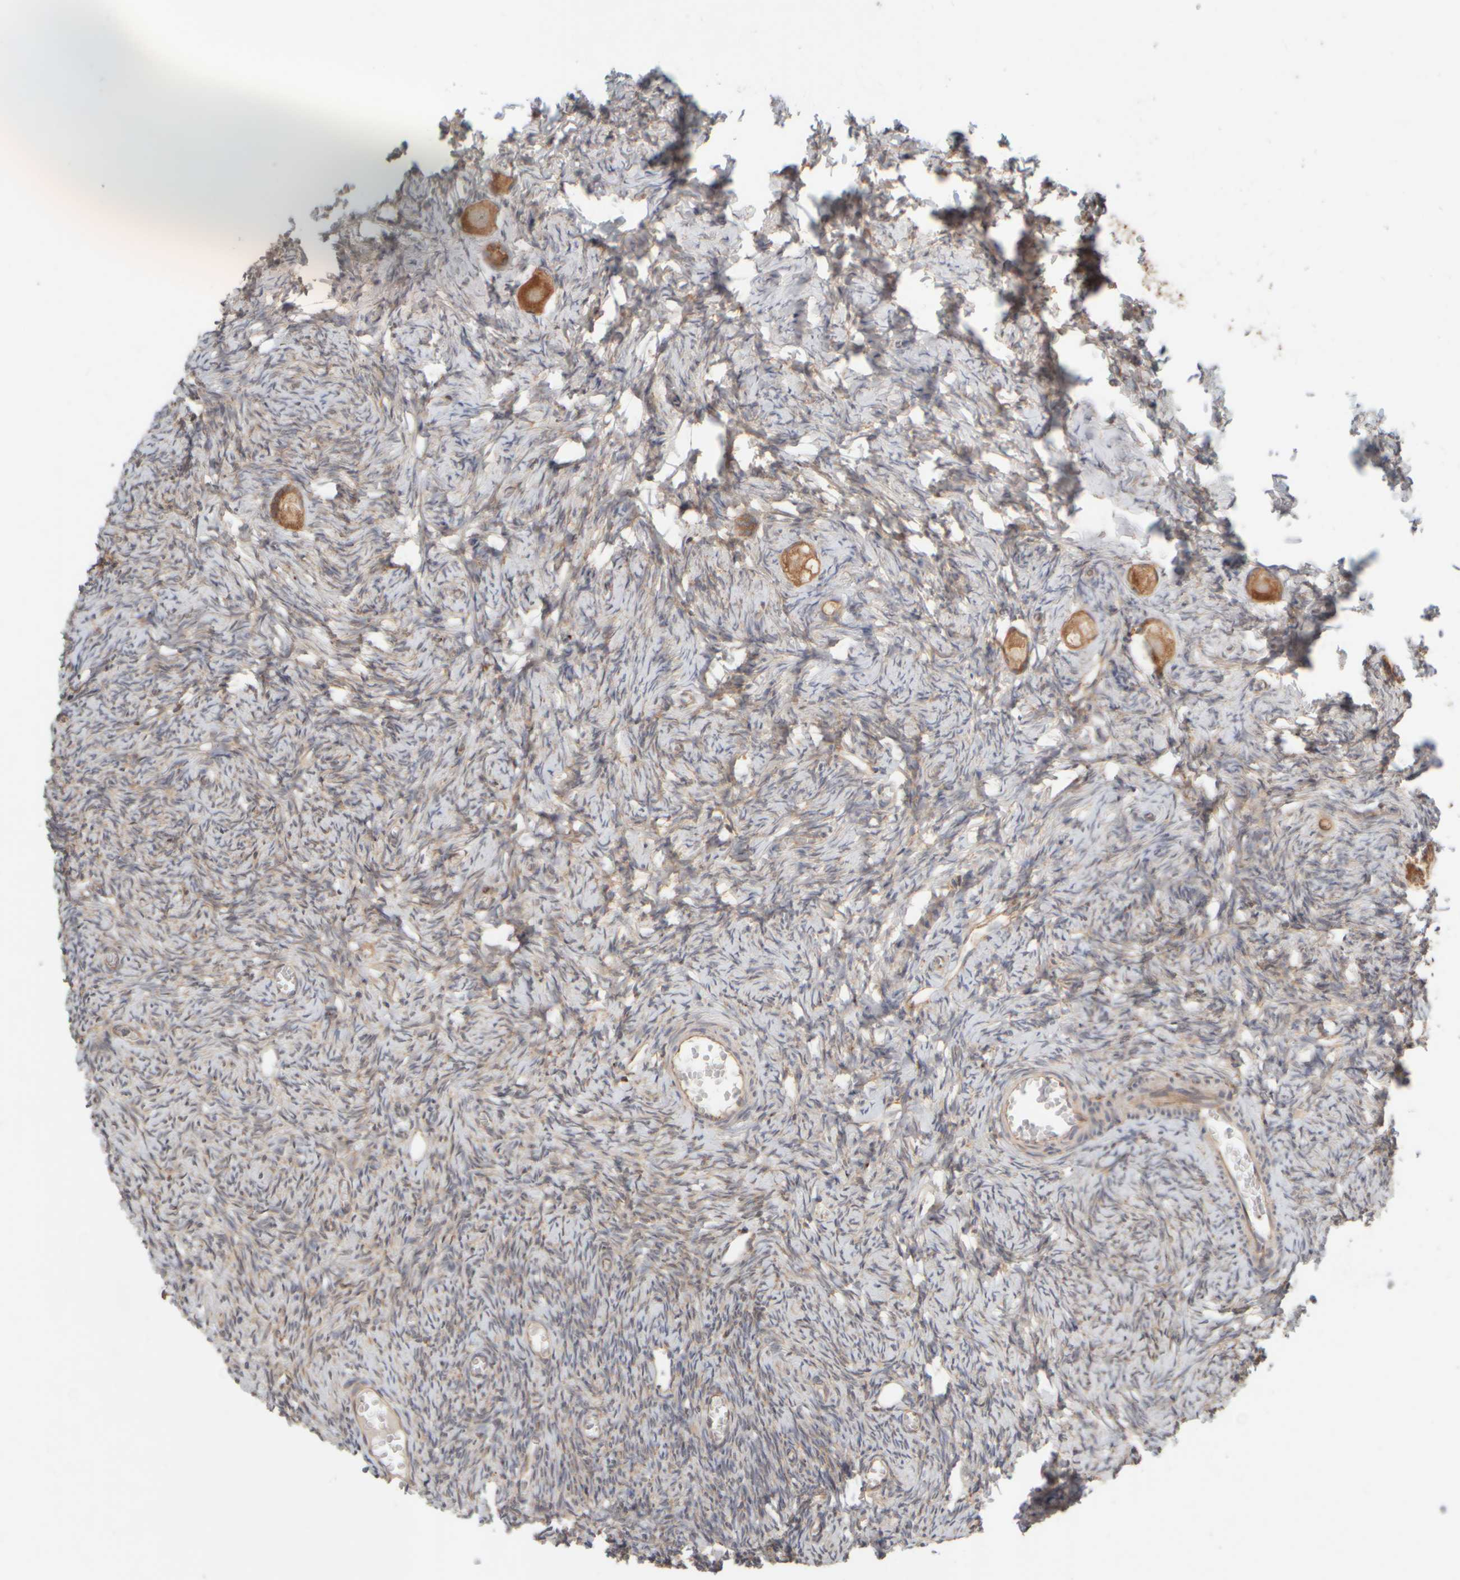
{"staining": {"intensity": "moderate", "quantity": ">75%", "location": "cytoplasmic/membranous"}, "tissue": "ovary", "cell_type": "Follicle cells", "image_type": "normal", "snomed": [{"axis": "morphology", "description": "Normal tissue, NOS"}, {"axis": "topography", "description": "Ovary"}], "caption": "Immunohistochemical staining of benign human ovary displays medium levels of moderate cytoplasmic/membranous positivity in about >75% of follicle cells.", "gene": "EIF2B3", "patient": {"sex": "female", "age": 27}}